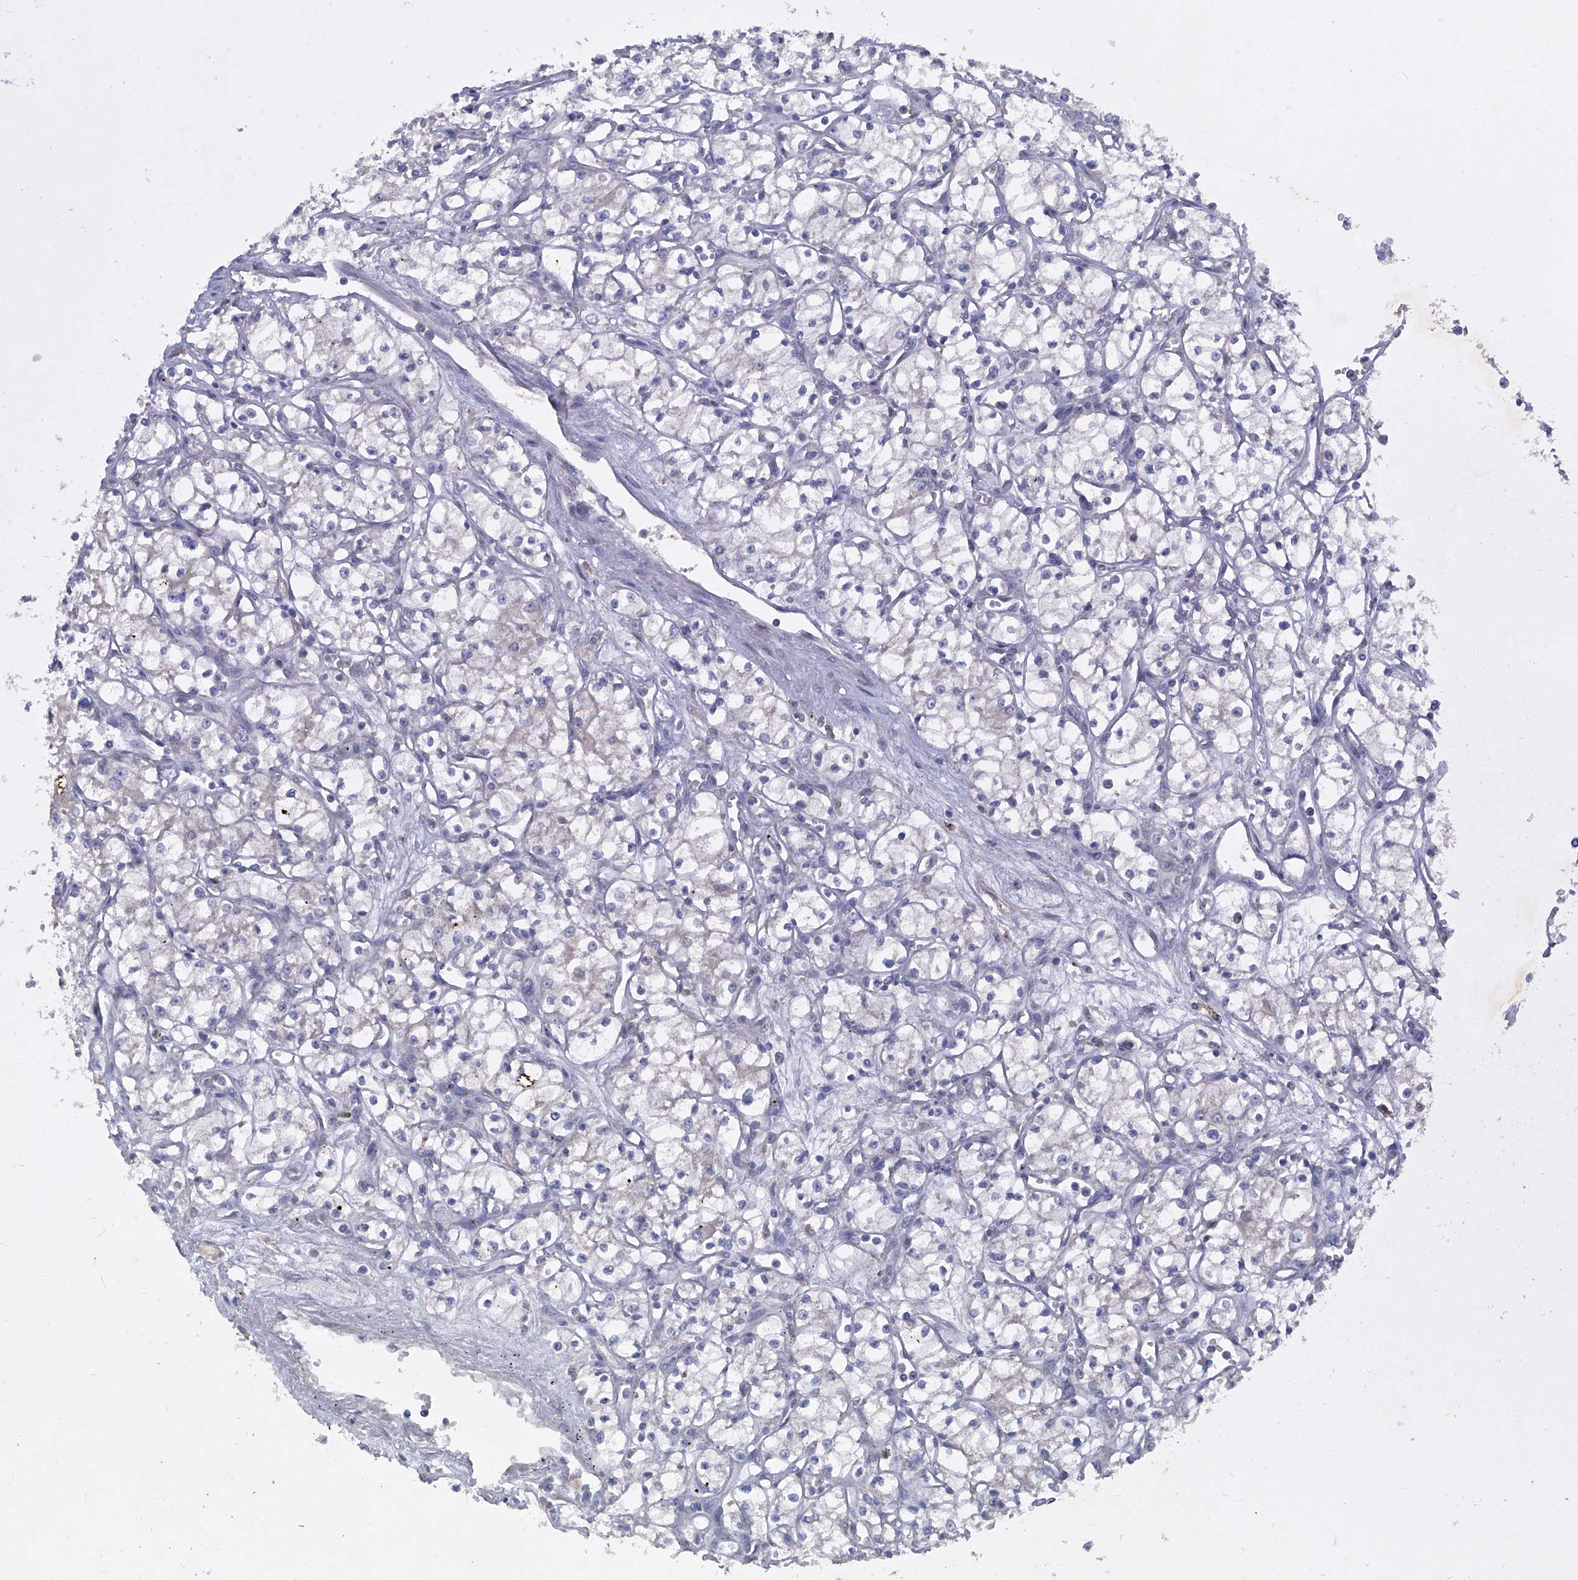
{"staining": {"intensity": "negative", "quantity": "none", "location": "none"}, "tissue": "renal cancer", "cell_type": "Tumor cells", "image_type": "cancer", "snomed": [{"axis": "morphology", "description": "Adenocarcinoma, NOS"}, {"axis": "topography", "description": "Kidney"}], "caption": "Immunohistochemical staining of renal adenocarcinoma reveals no significant expression in tumor cells.", "gene": "PCSK5", "patient": {"sex": "male", "age": 59}}